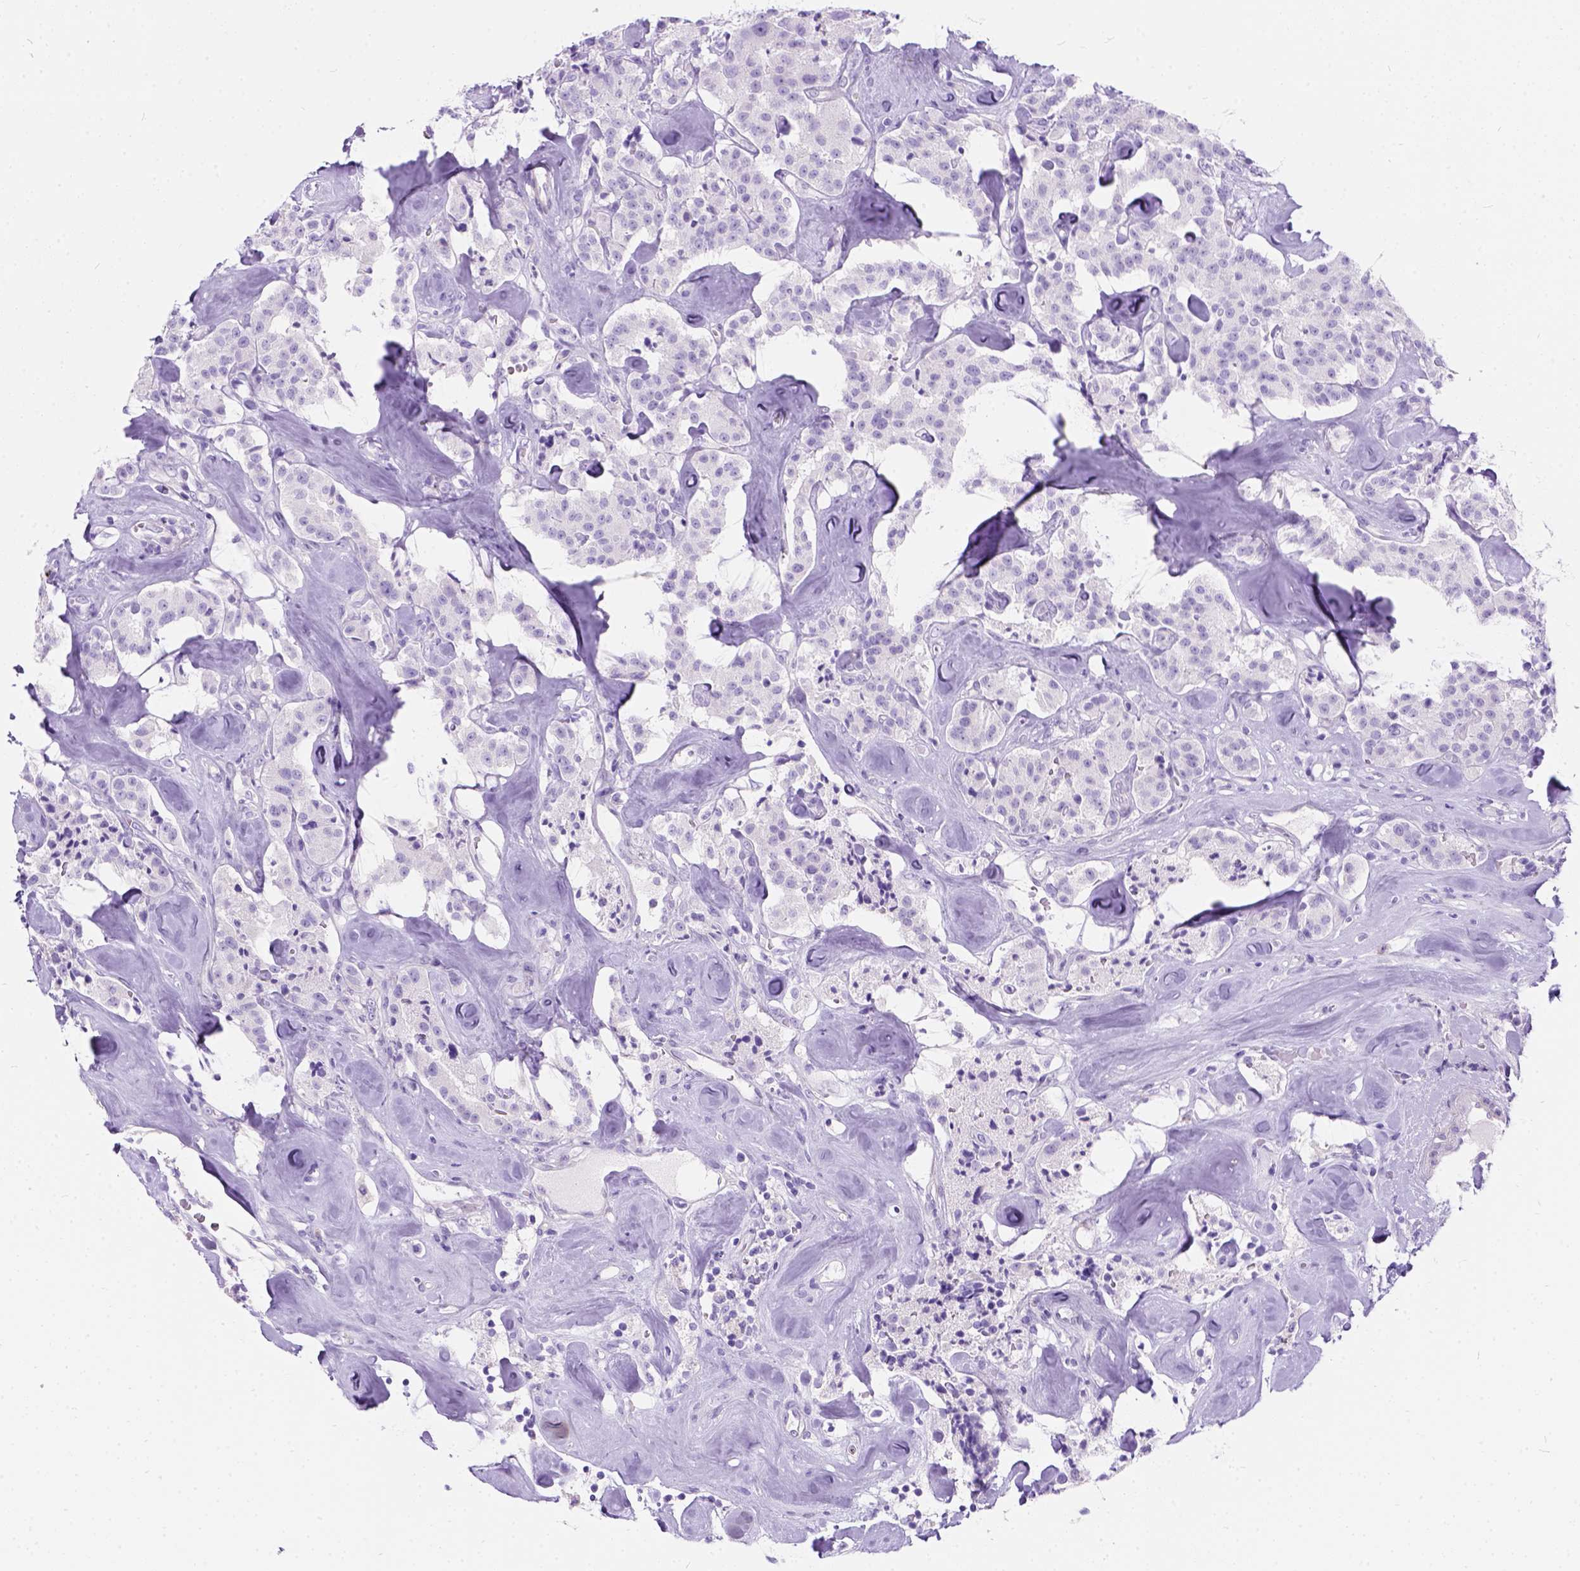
{"staining": {"intensity": "negative", "quantity": "none", "location": "none"}, "tissue": "carcinoid", "cell_type": "Tumor cells", "image_type": "cancer", "snomed": [{"axis": "morphology", "description": "Carcinoid, malignant, NOS"}, {"axis": "topography", "description": "Pancreas"}], "caption": "Immunohistochemistry (IHC) photomicrograph of carcinoid stained for a protein (brown), which demonstrates no positivity in tumor cells.", "gene": "C7orf57", "patient": {"sex": "male", "age": 41}}